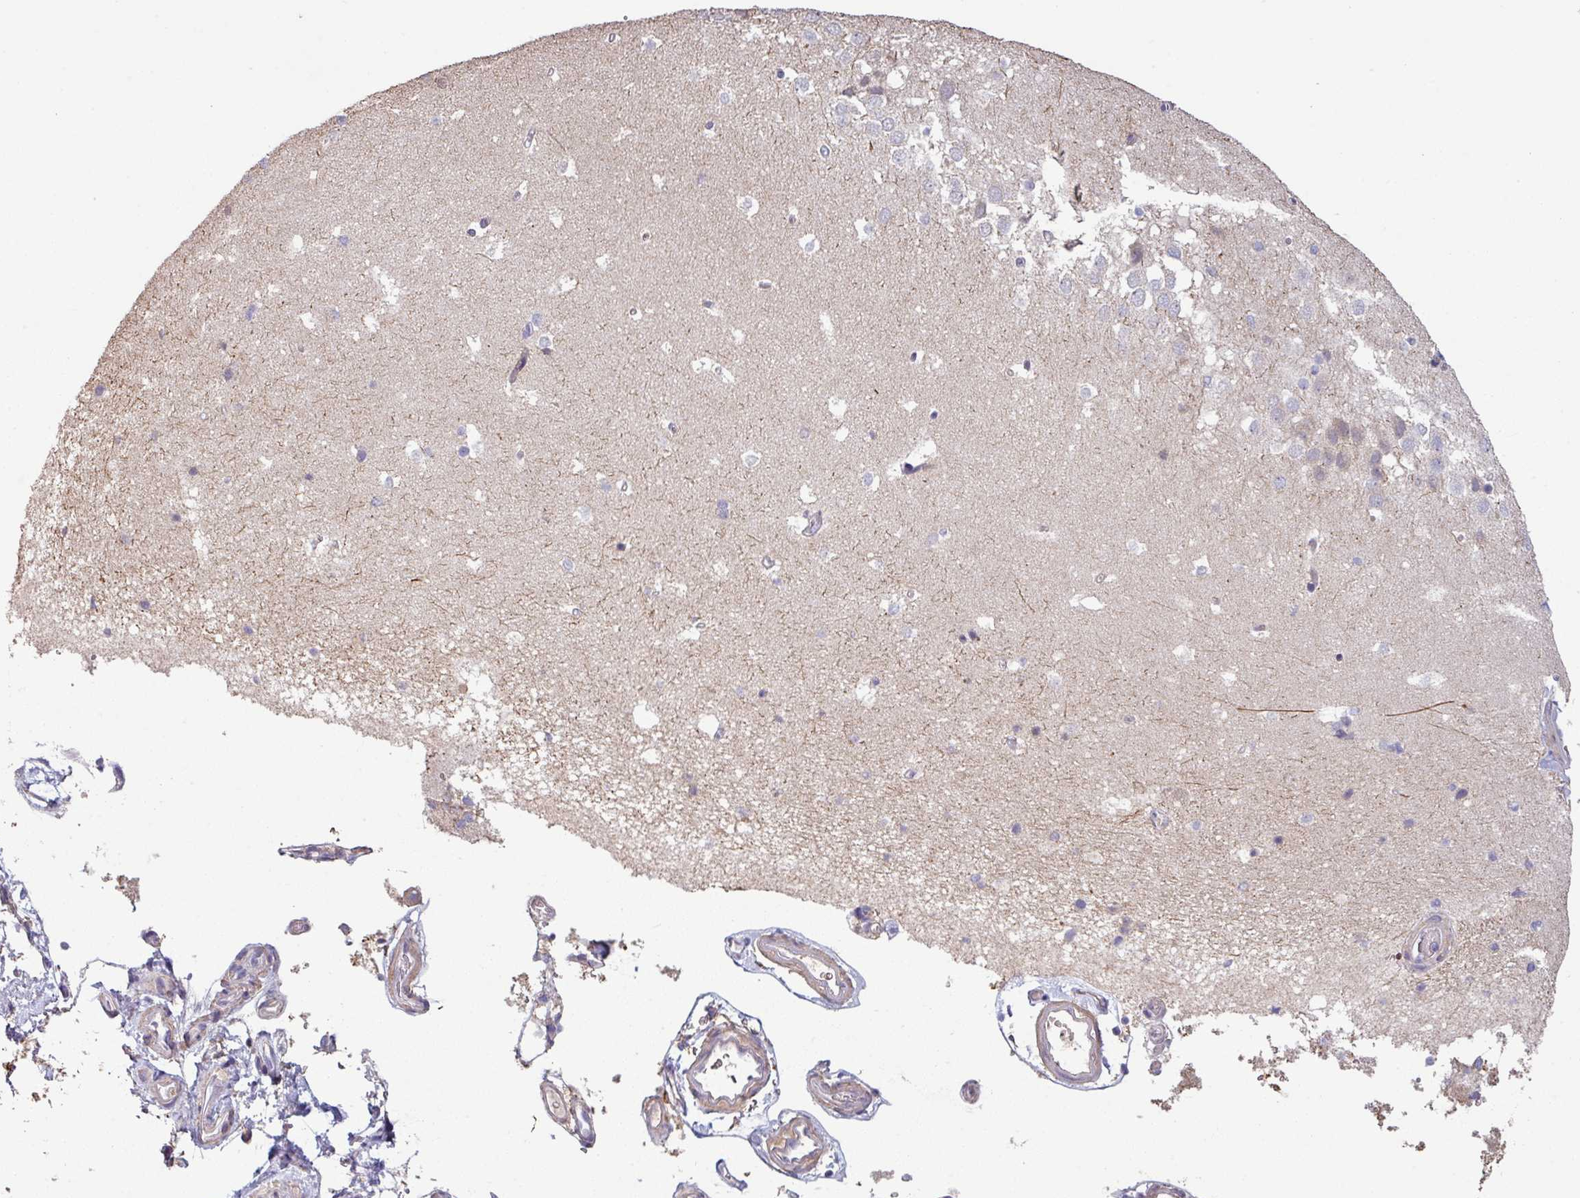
{"staining": {"intensity": "negative", "quantity": "none", "location": "none"}, "tissue": "hippocampus", "cell_type": "Glial cells", "image_type": "normal", "snomed": [{"axis": "morphology", "description": "Normal tissue, NOS"}, {"axis": "topography", "description": "Hippocampus"}], "caption": "Immunohistochemical staining of normal hippocampus demonstrates no significant staining in glial cells. (DAB (3,3'-diaminobenzidine) immunohistochemistry visualized using brightfield microscopy, high magnification).", "gene": "ISLR", "patient": {"sex": "male", "age": 37}}